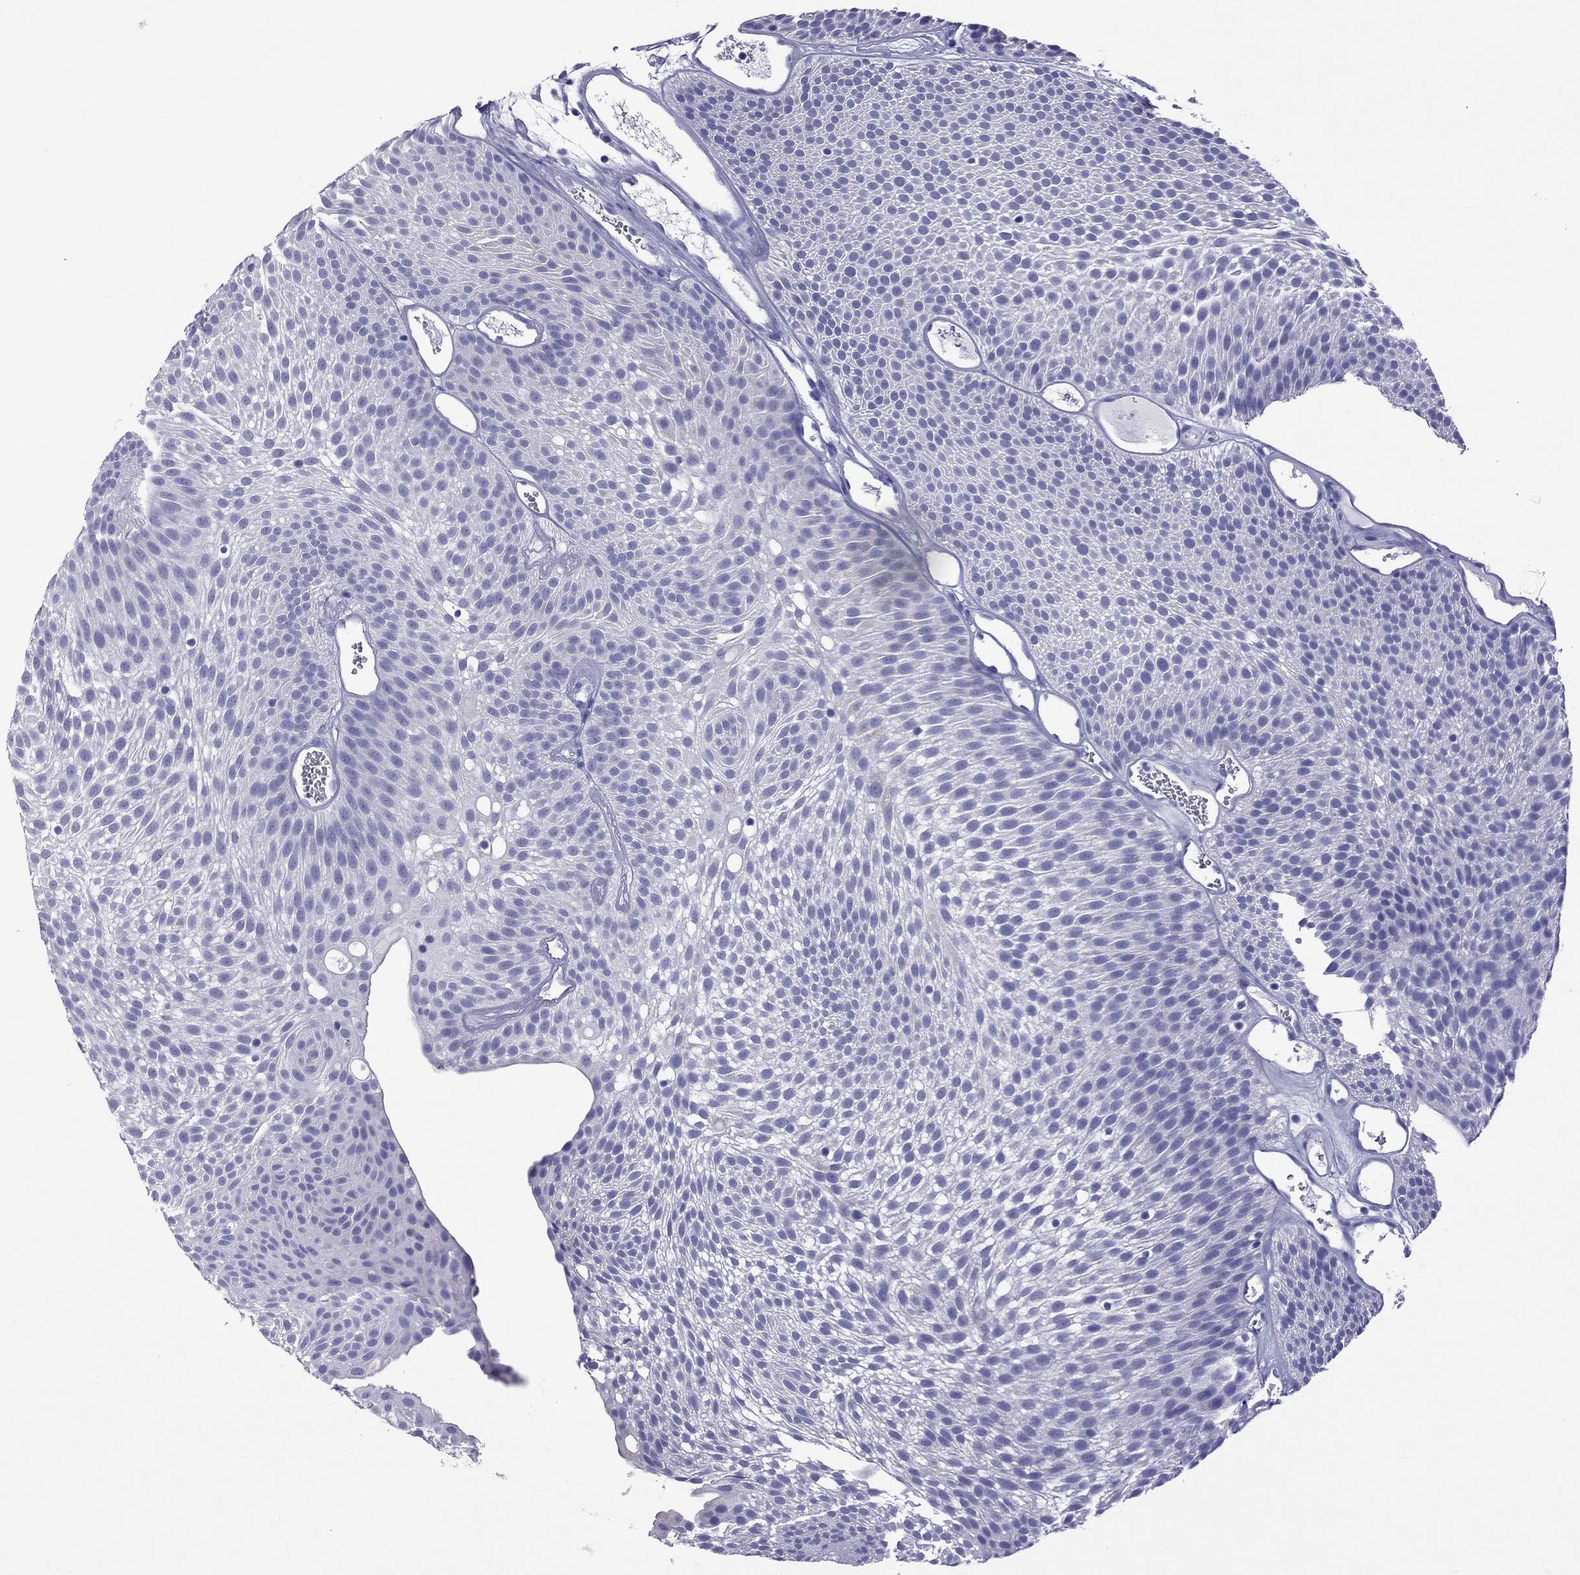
{"staining": {"intensity": "negative", "quantity": "none", "location": "none"}, "tissue": "urothelial cancer", "cell_type": "Tumor cells", "image_type": "cancer", "snomed": [{"axis": "morphology", "description": "Urothelial carcinoma, Low grade"}, {"axis": "topography", "description": "Urinary bladder"}], "caption": "Low-grade urothelial carcinoma was stained to show a protein in brown. There is no significant staining in tumor cells.", "gene": "TTLL13", "patient": {"sex": "male", "age": 52}}